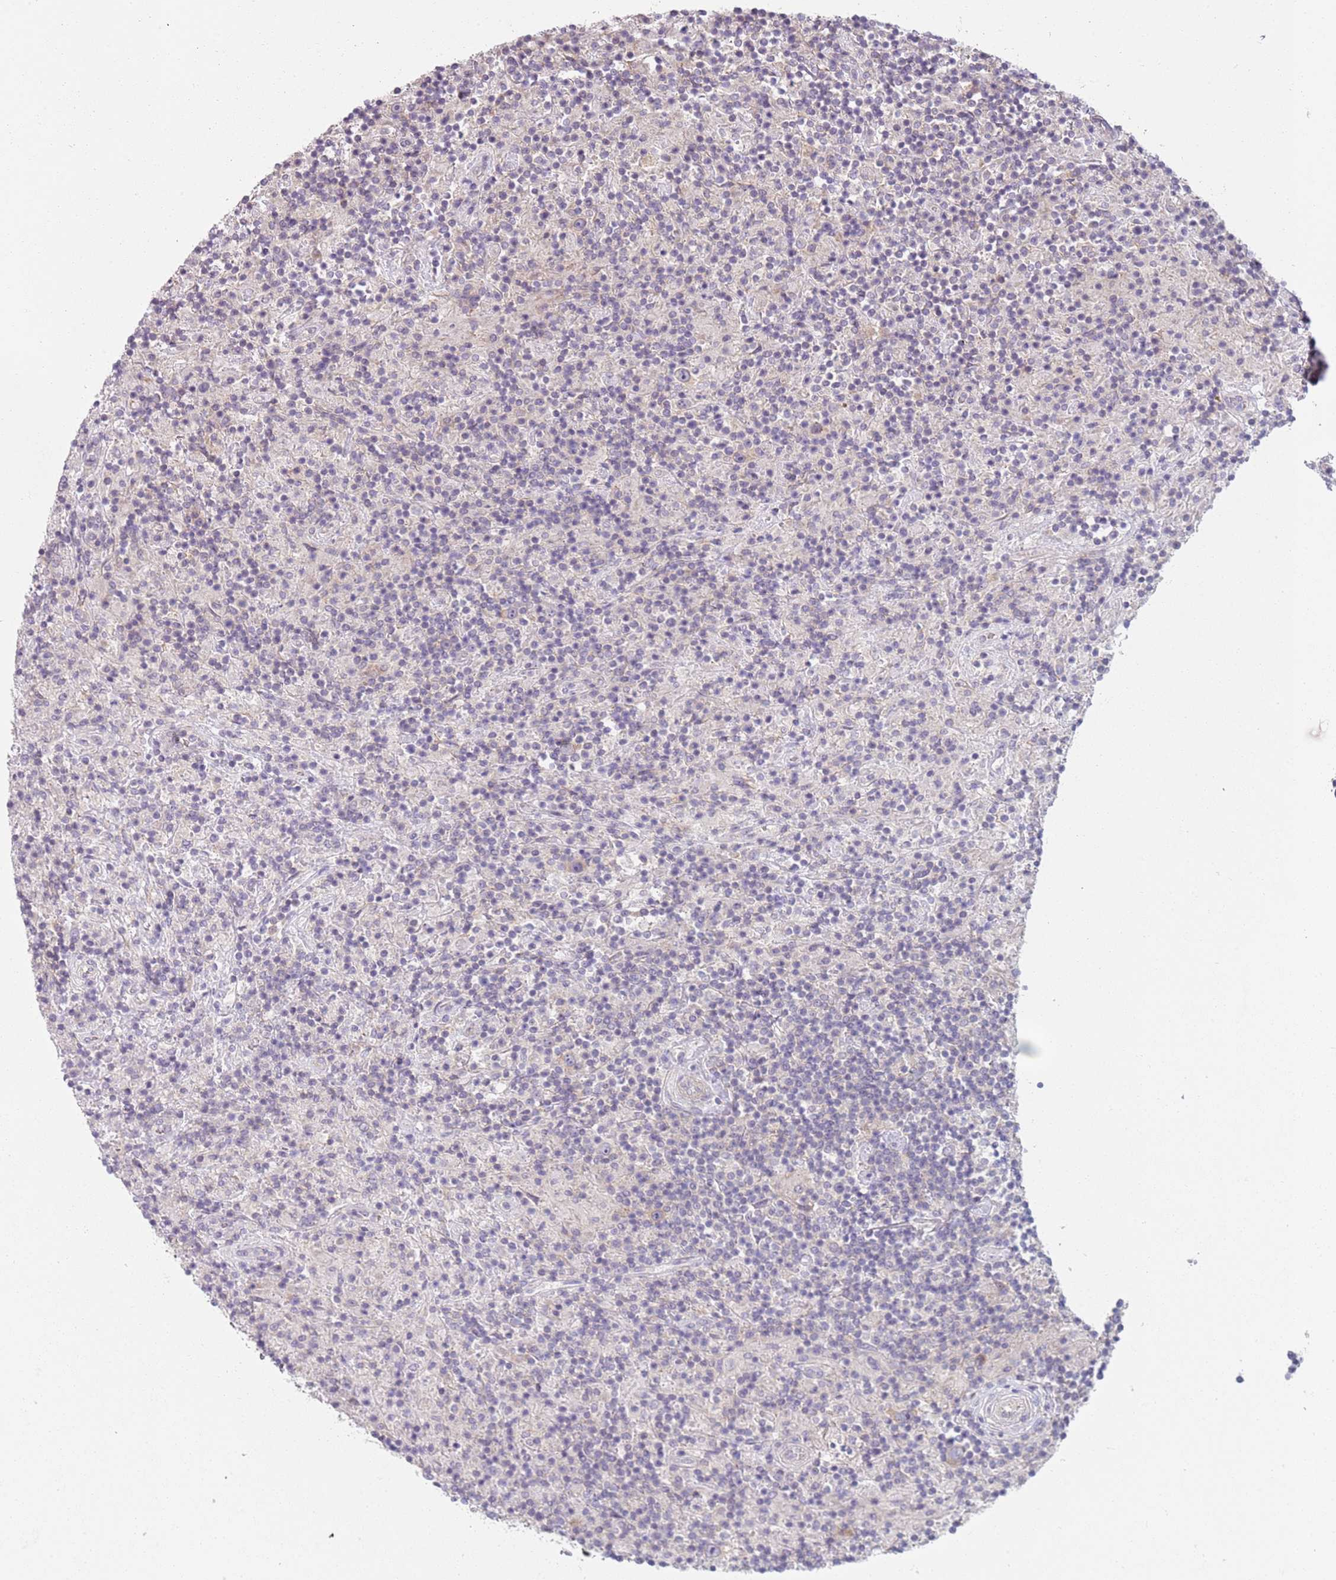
{"staining": {"intensity": "negative", "quantity": "none", "location": "none"}, "tissue": "lymphoma", "cell_type": "Tumor cells", "image_type": "cancer", "snomed": [{"axis": "morphology", "description": "Hodgkin's disease, NOS"}, {"axis": "topography", "description": "Lymph node"}], "caption": "Tumor cells show no significant positivity in Hodgkin's disease. (Stains: DAB immunohistochemistry (IHC) with hematoxylin counter stain, Microscopy: brightfield microscopy at high magnification).", "gene": "SLC26A6", "patient": {"sex": "male", "age": 70}}